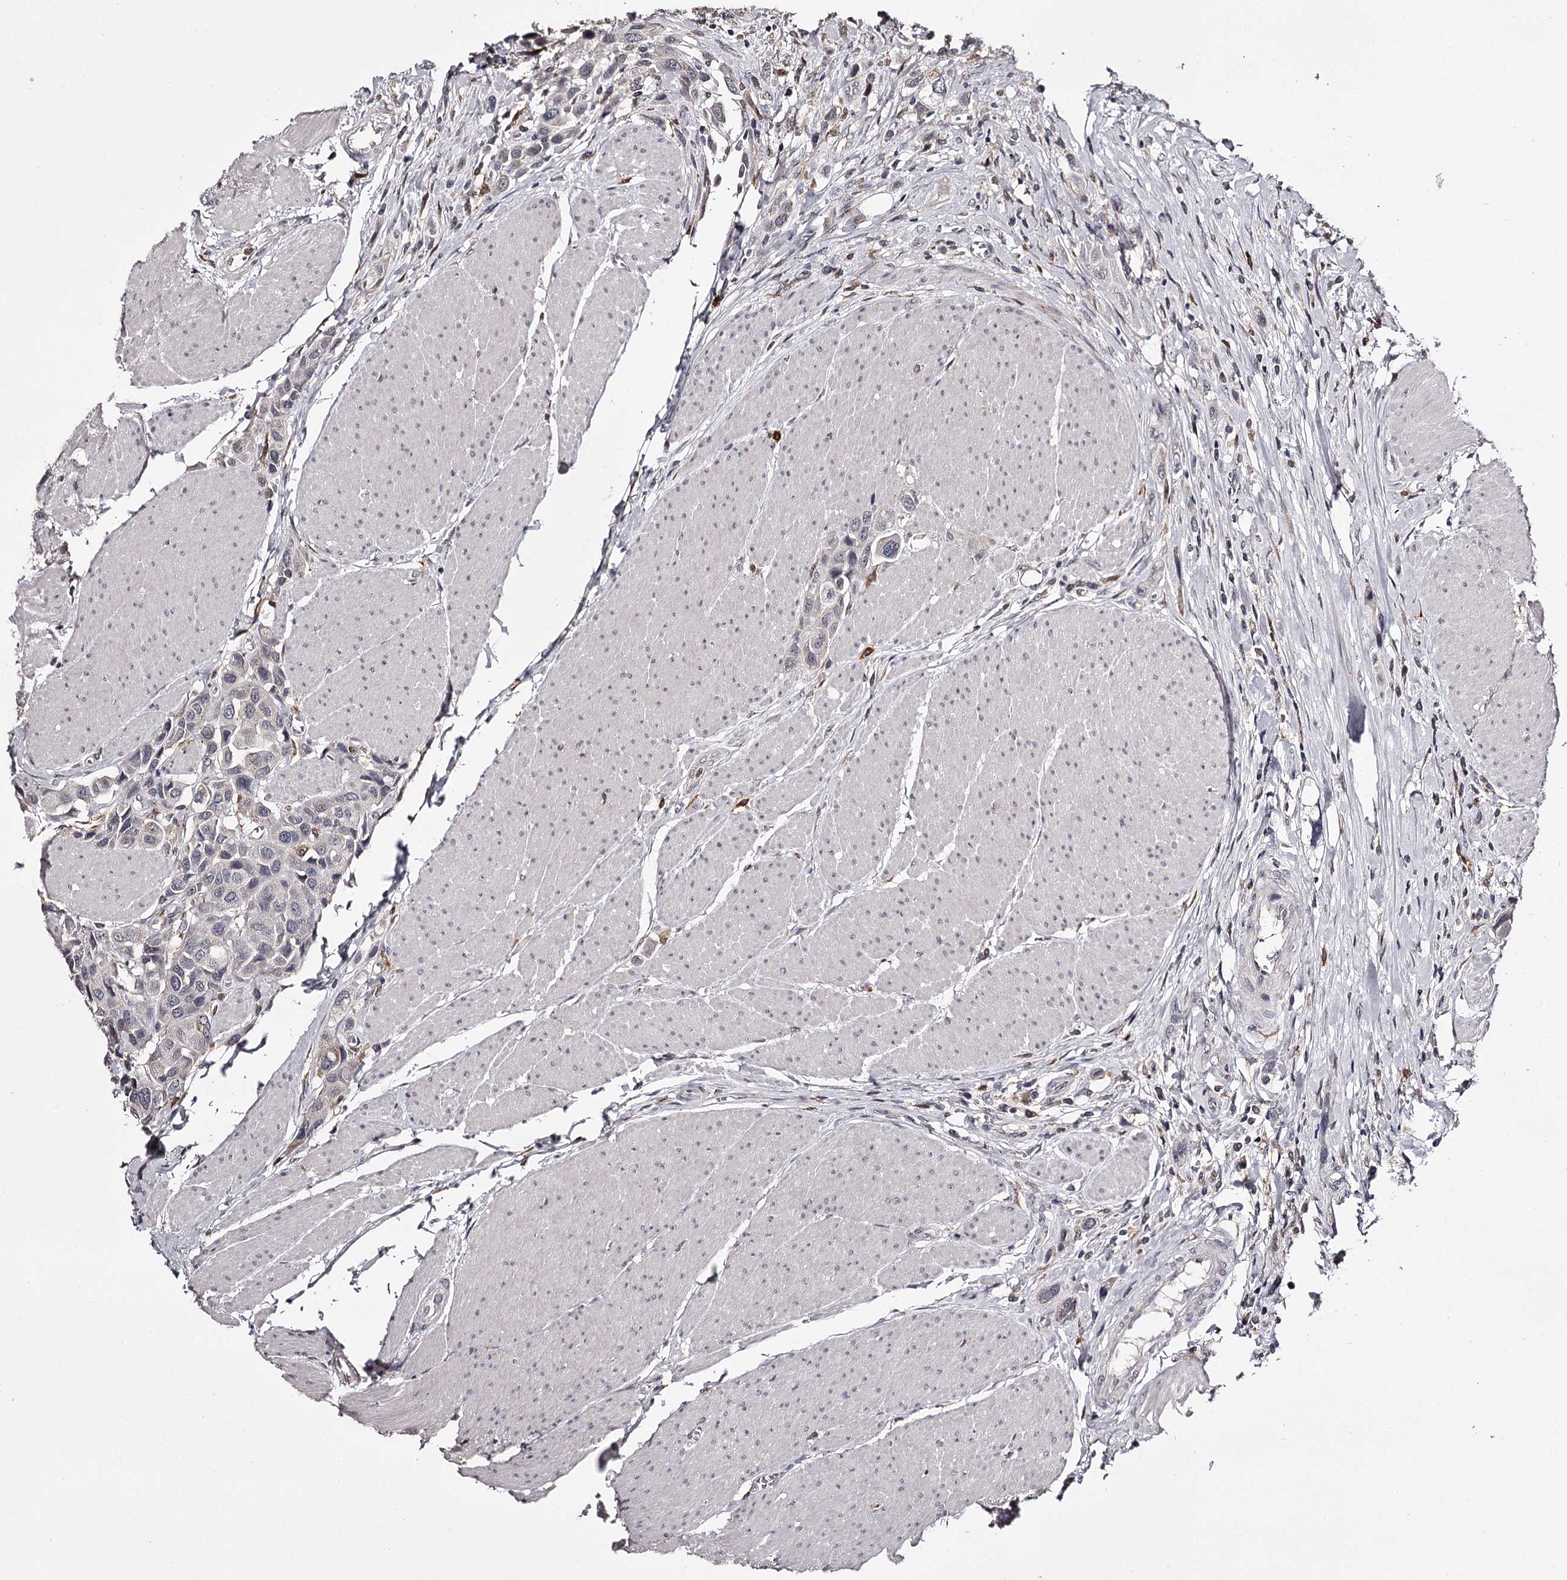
{"staining": {"intensity": "negative", "quantity": "none", "location": "none"}, "tissue": "urothelial cancer", "cell_type": "Tumor cells", "image_type": "cancer", "snomed": [{"axis": "morphology", "description": "Urothelial carcinoma, High grade"}, {"axis": "topography", "description": "Urinary bladder"}], "caption": "A photomicrograph of urothelial cancer stained for a protein shows no brown staining in tumor cells.", "gene": "SLC32A1", "patient": {"sex": "male", "age": 50}}